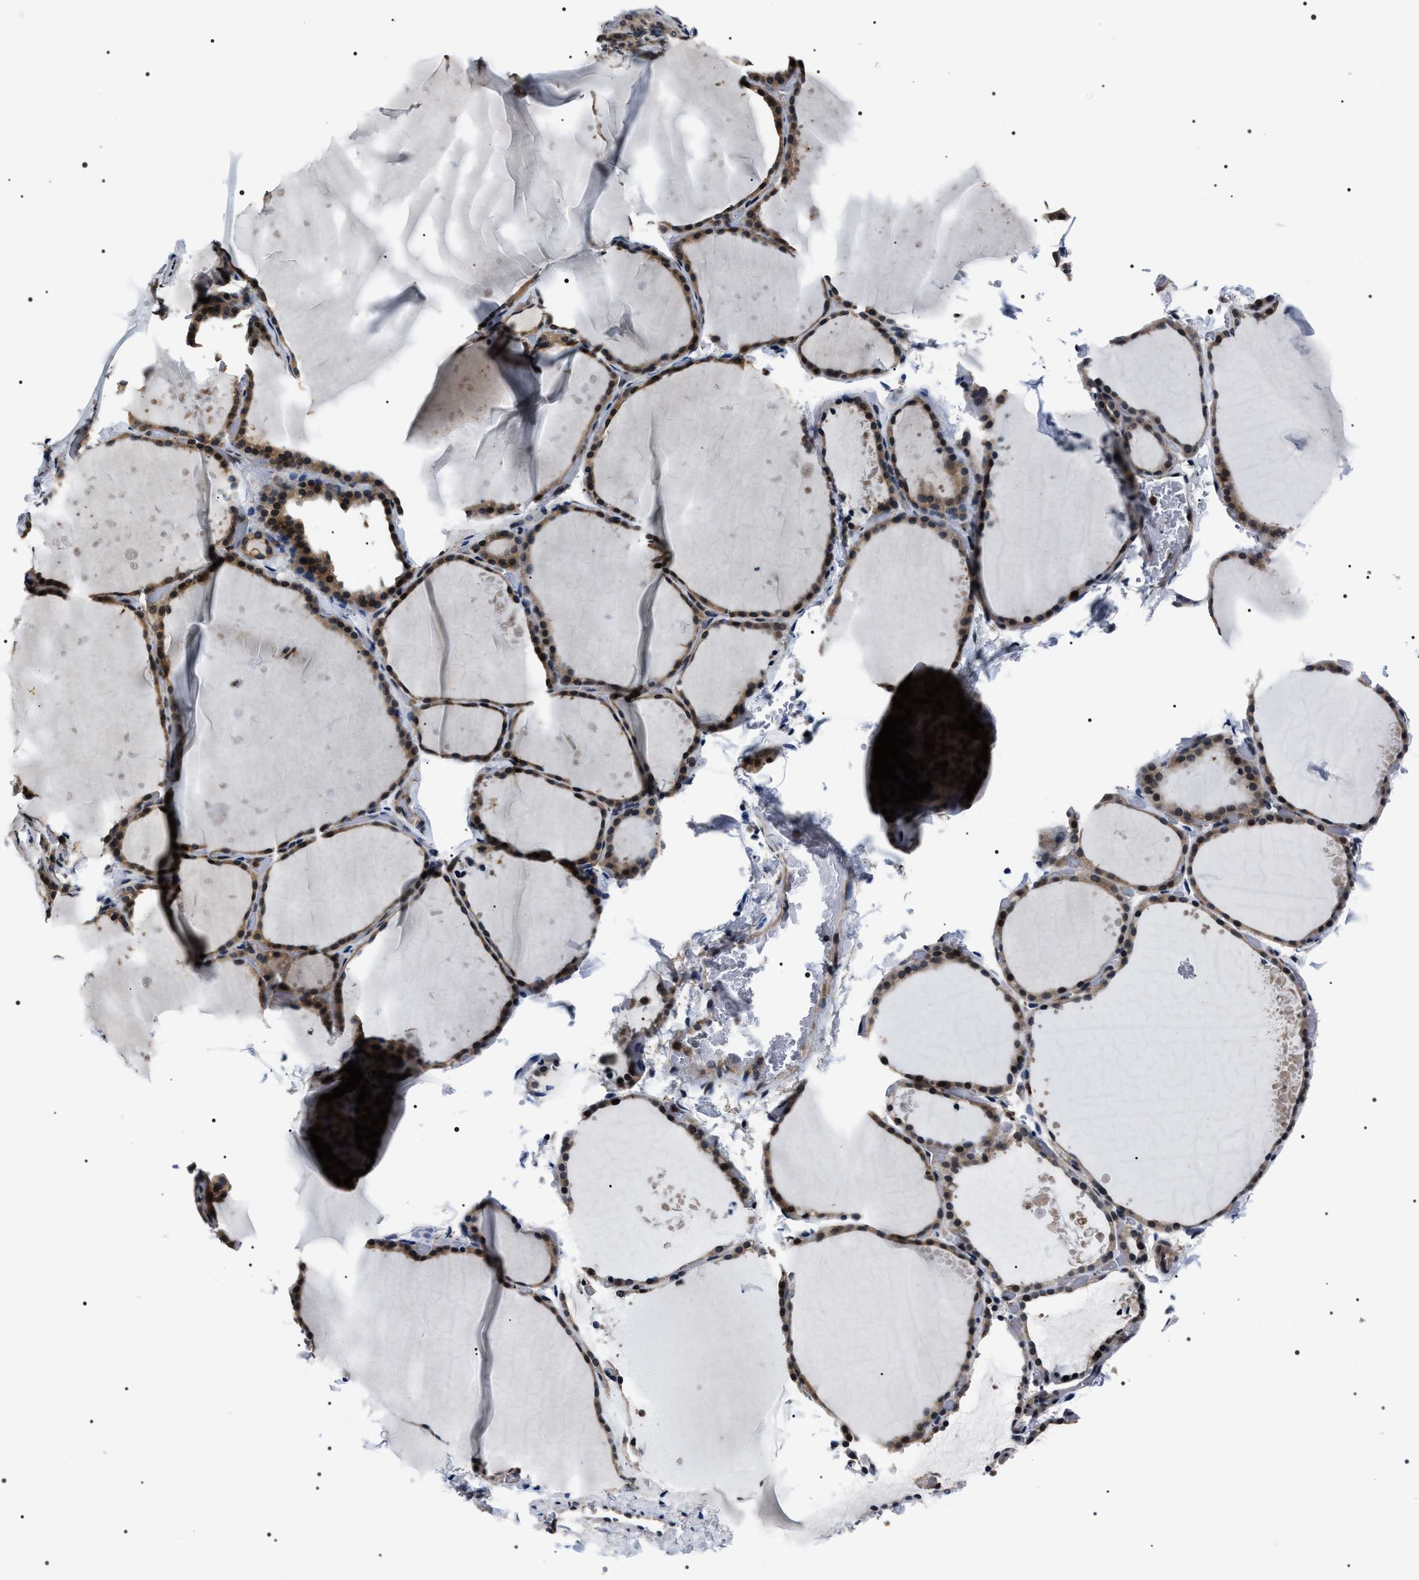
{"staining": {"intensity": "moderate", "quantity": ">75%", "location": "cytoplasmic/membranous,nuclear"}, "tissue": "thyroid gland", "cell_type": "Glandular cells", "image_type": "normal", "snomed": [{"axis": "morphology", "description": "Normal tissue, NOS"}, {"axis": "topography", "description": "Thyroid gland"}], "caption": "Glandular cells reveal moderate cytoplasmic/membranous,nuclear expression in approximately >75% of cells in benign thyroid gland.", "gene": "SIPA1", "patient": {"sex": "female", "age": 44}}